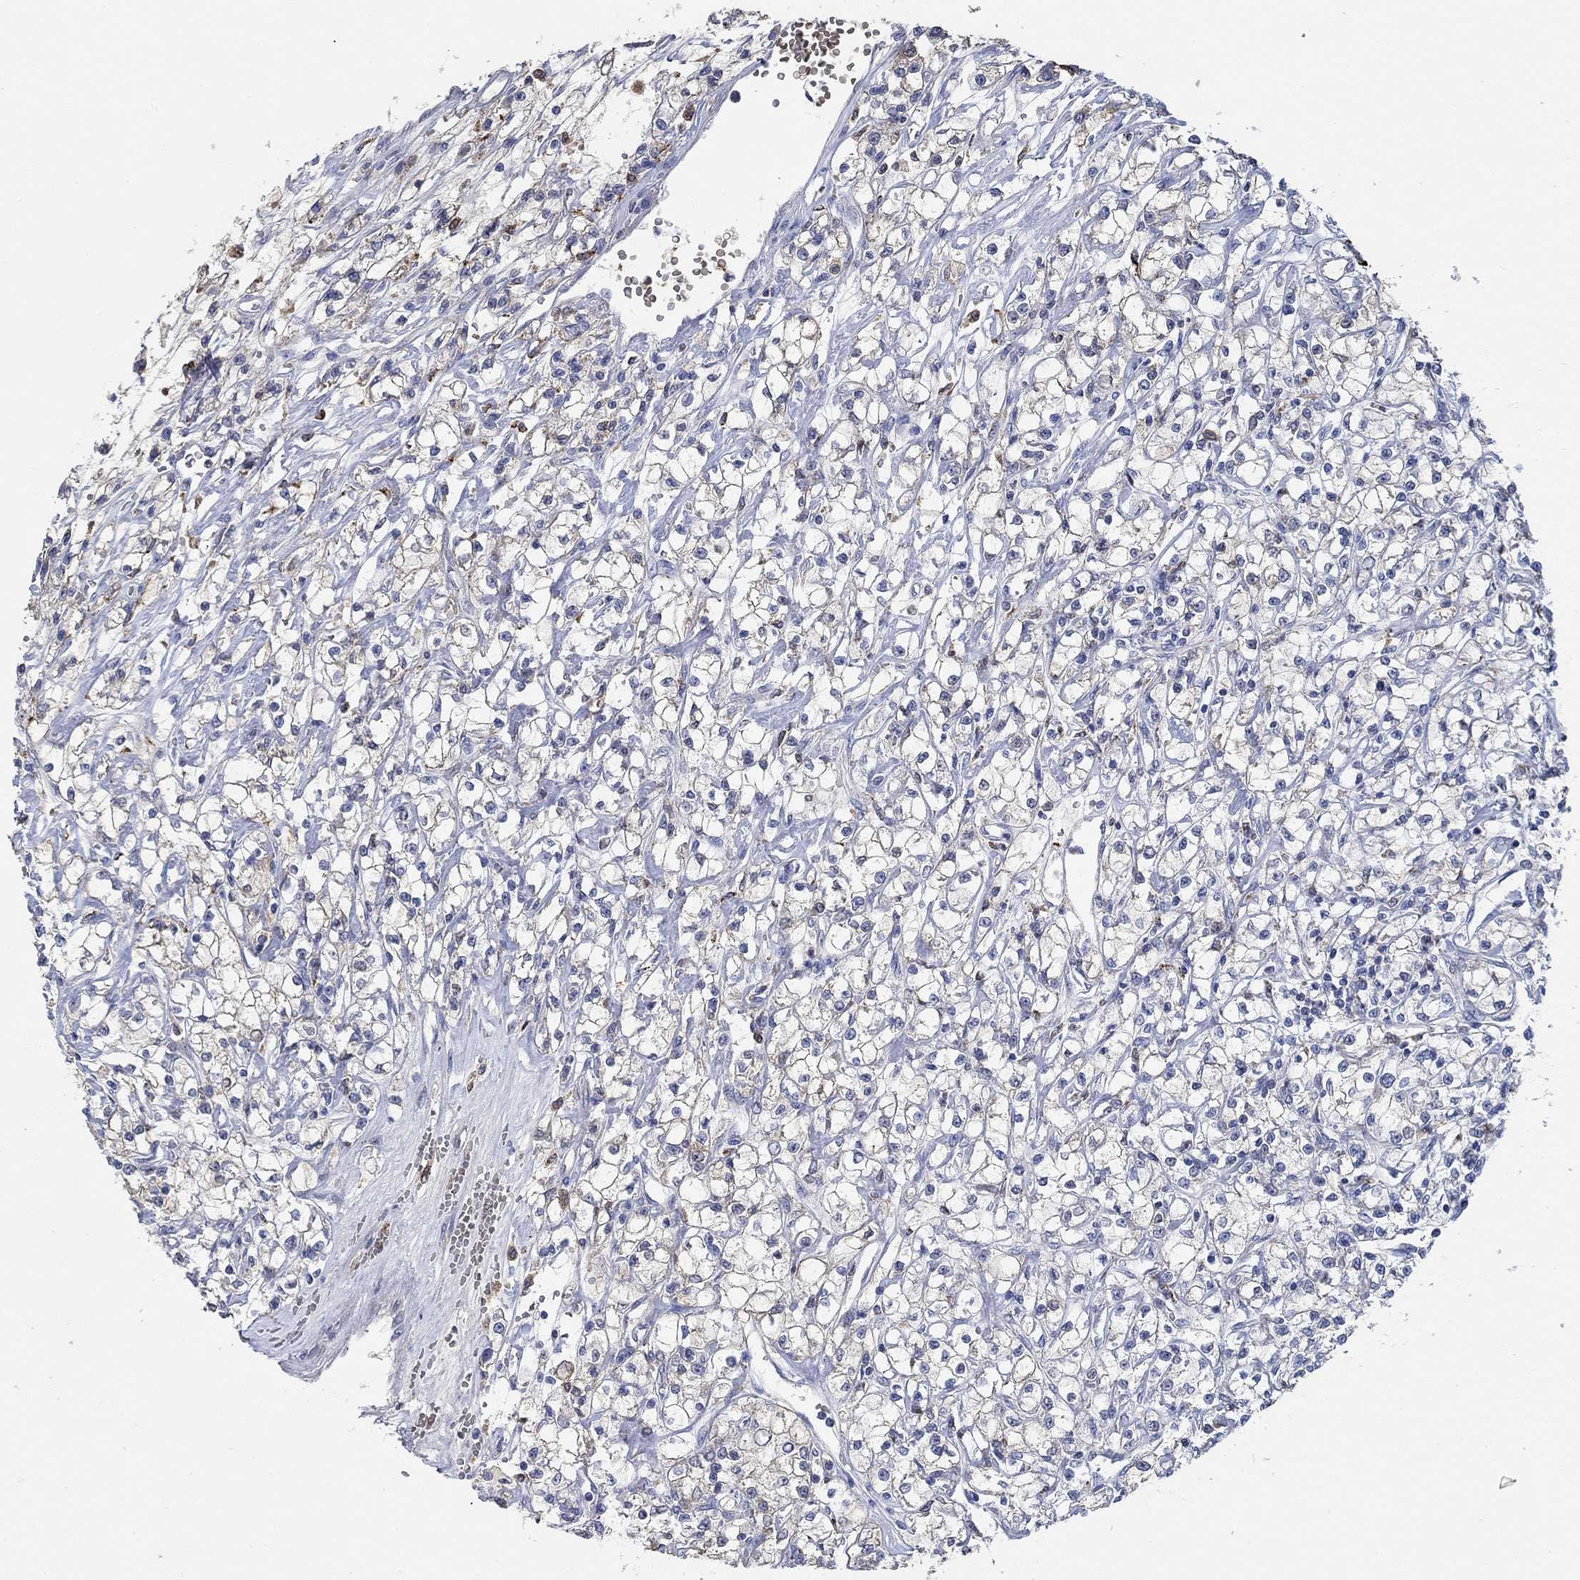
{"staining": {"intensity": "negative", "quantity": "none", "location": "none"}, "tissue": "renal cancer", "cell_type": "Tumor cells", "image_type": "cancer", "snomed": [{"axis": "morphology", "description": "Adenocarcinoma, NOS"}, {"axis": "topography", "description": "Kidney"}], "caption": "This image is of renal adenocarcinoma stained with IHC to label a protein in brown with the nuclei are counter-stained blue. There is no positivity in tumor cells.", "gene": "MPP1", "patient": {"sex": "female", "age": 59}}